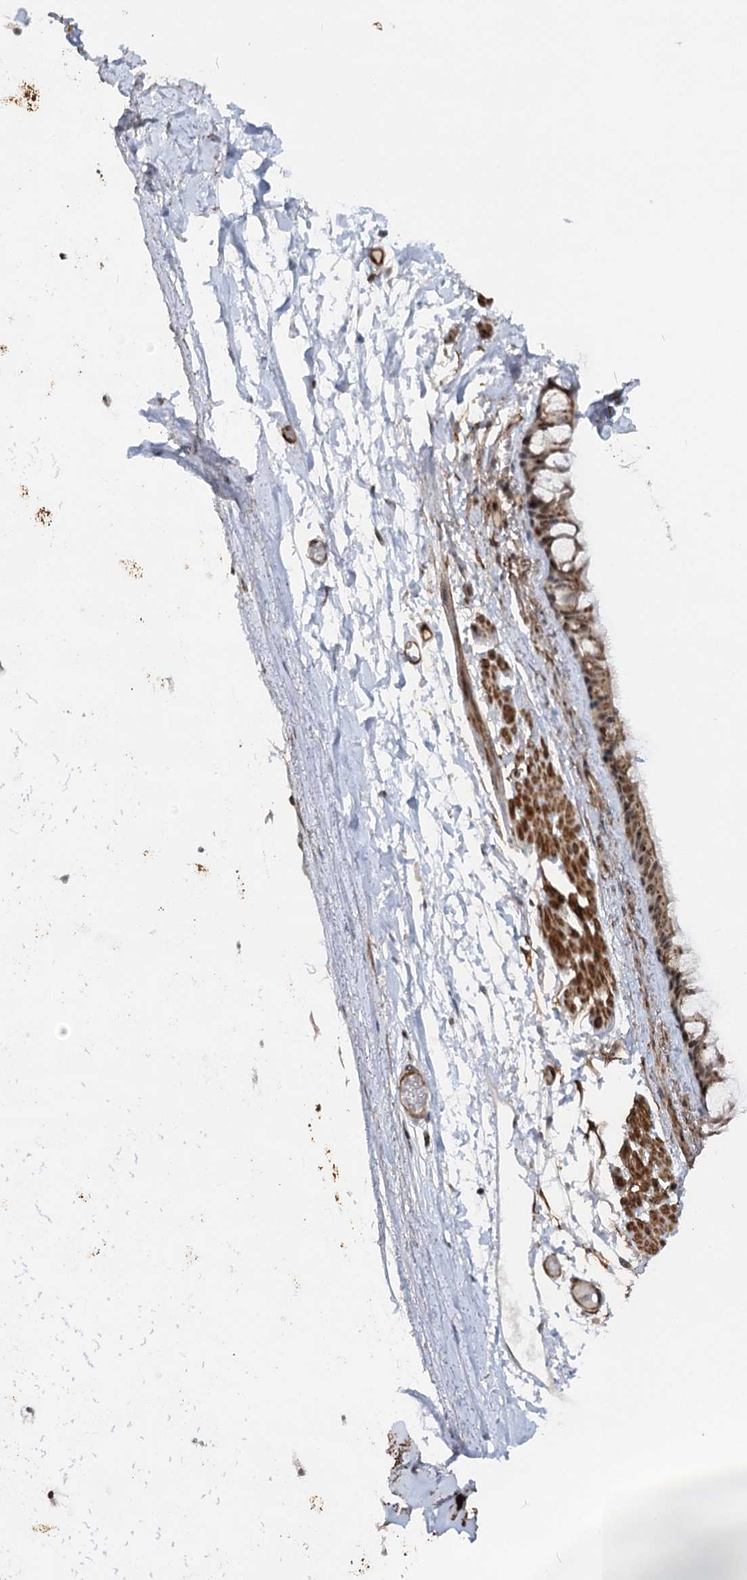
{"staining": {"intensity": "moderate", "quantity": ">75%", "location": "cytoplasmic/membranous,nuclear"}, "tissue": "bronchus", "cell_type": "Respiratory epithelial cells", "image_type": "normal", "snomed": [{"axis": "morphology", "description": "Normal tissue, NOS"}, {"axis": "topography", "description": "Cartilage tissue"}], "caption": "Moderate cytoplasmic/membranous,nuclear protein positivity is present in about >75% of respiratory epithelial cells in bronchus. (DAB = brown stain, brightfield microscopy at high magnification).", "gene": "GNL3L", "patient": {"sex": "male", "age": 63}}